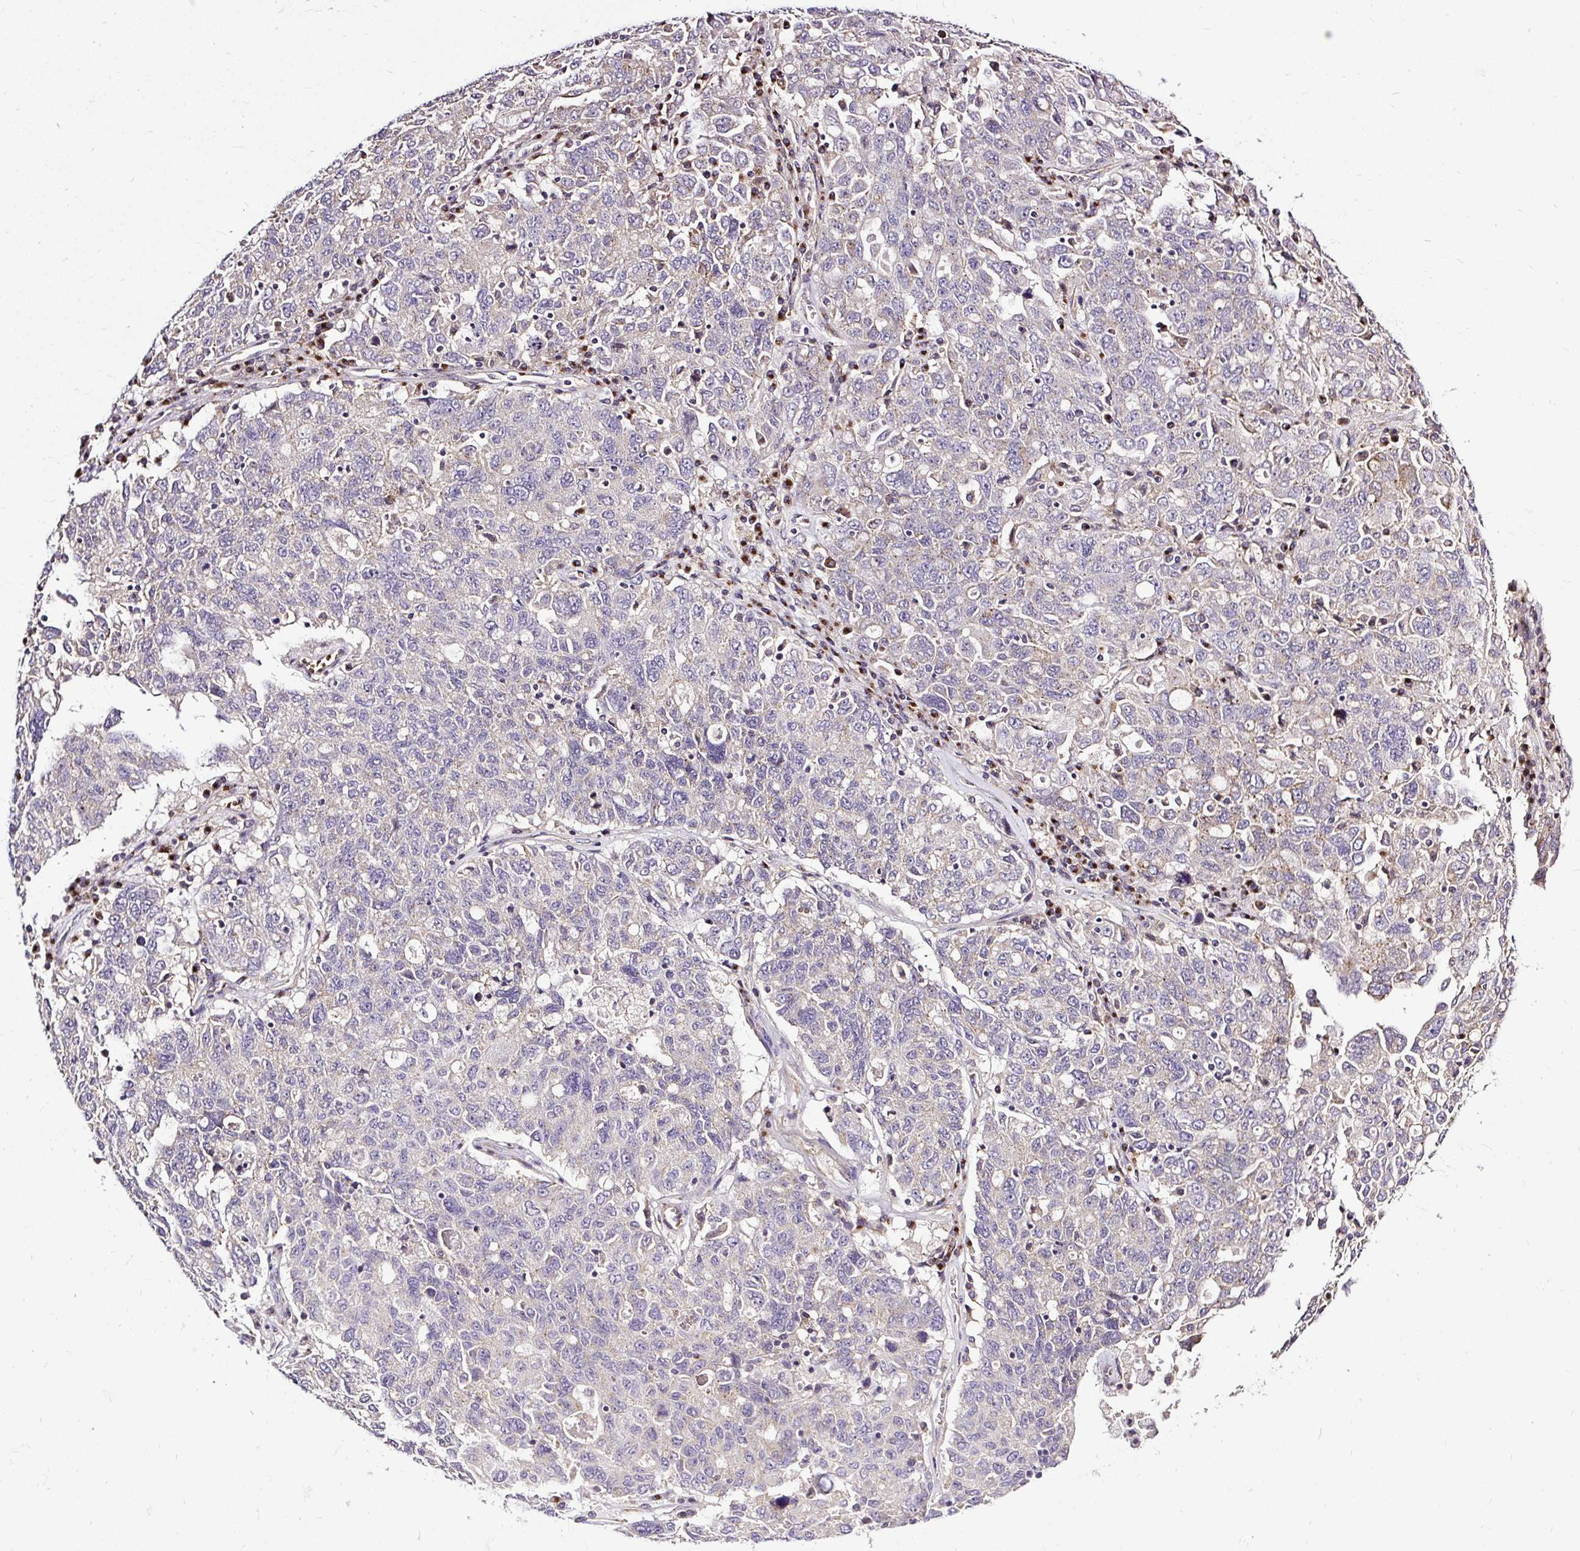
{"staining": {"intensity": "moderate", "quantity": "<25%", "location": "cytoplasmic/membranous"}, "tissue": "ovarian cancer", "cell_type": "Tumor cells", "image_type": "cancer", "snomed": [{"axis": "morphology", "description": "Carcinoma, endometroid"}, {"axis": "topography", "description": "Ovary"}], "caption": "Immunohistochemistry (DAB) staining of ovarian cancer demonstrates moderate cytoplasmic/membranous protein positivity in approximately <25% of tumor cells.", "gene": "SMC4", "patient": {"sex": "female", "age": 62}}